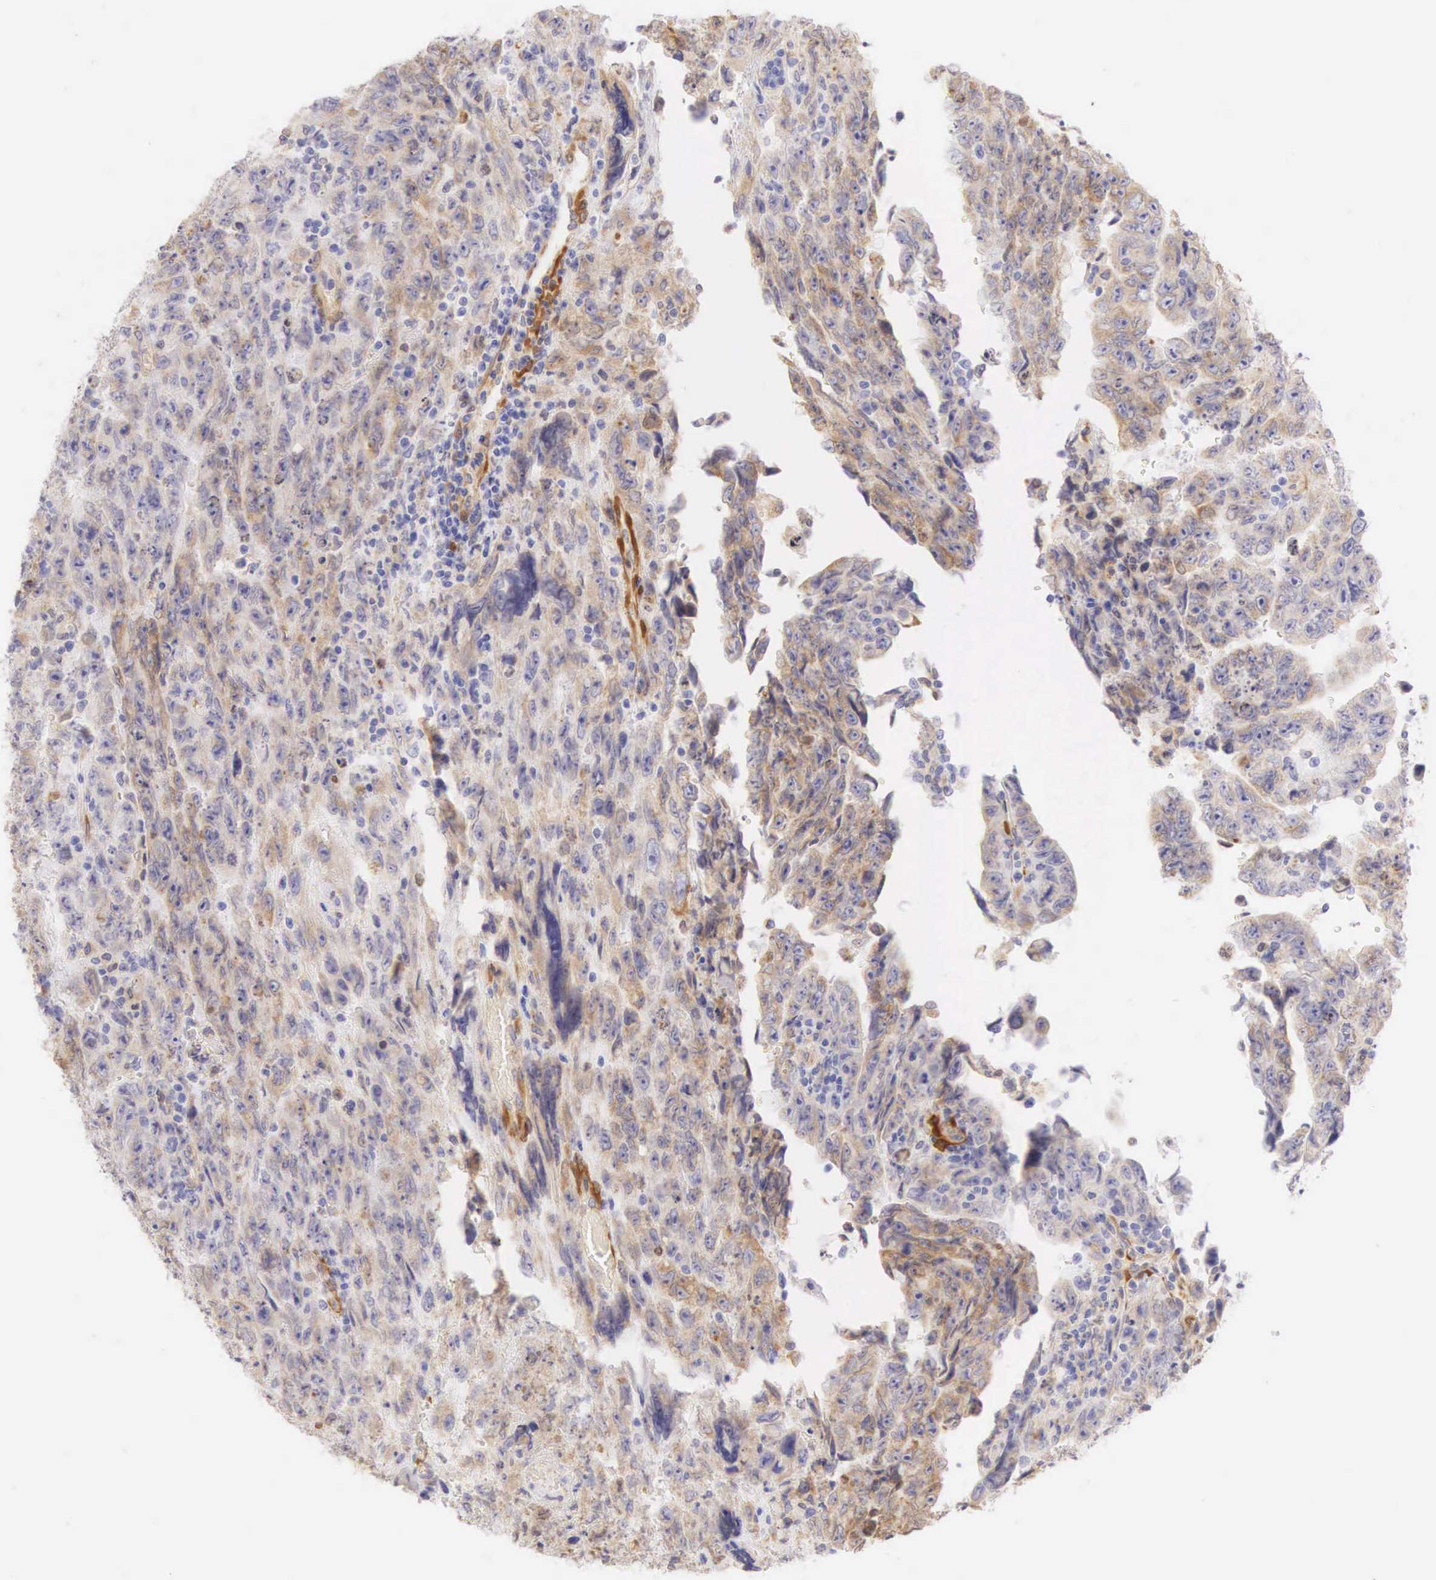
{"staining": {"intensity": "weak", "quantity": "<25%", "location": "cytoplasmic/membranous"}, "tissue": "testis cancer", "cell_type": "Tumor cells", "image_type": "cancer", "snomed": [{"axis": "morphology", "description": "Carcinoma, Embryonal, NOS"}, {"axis": "topography", "description": "Testis"}], "caption": "A photomicrograph of testis cancer (embryonal carcinoma) stained for a protein reveals no brown staining in tumor cells.", "gene": "CNN1", "patient": {"sex": "male", "age": 28}}